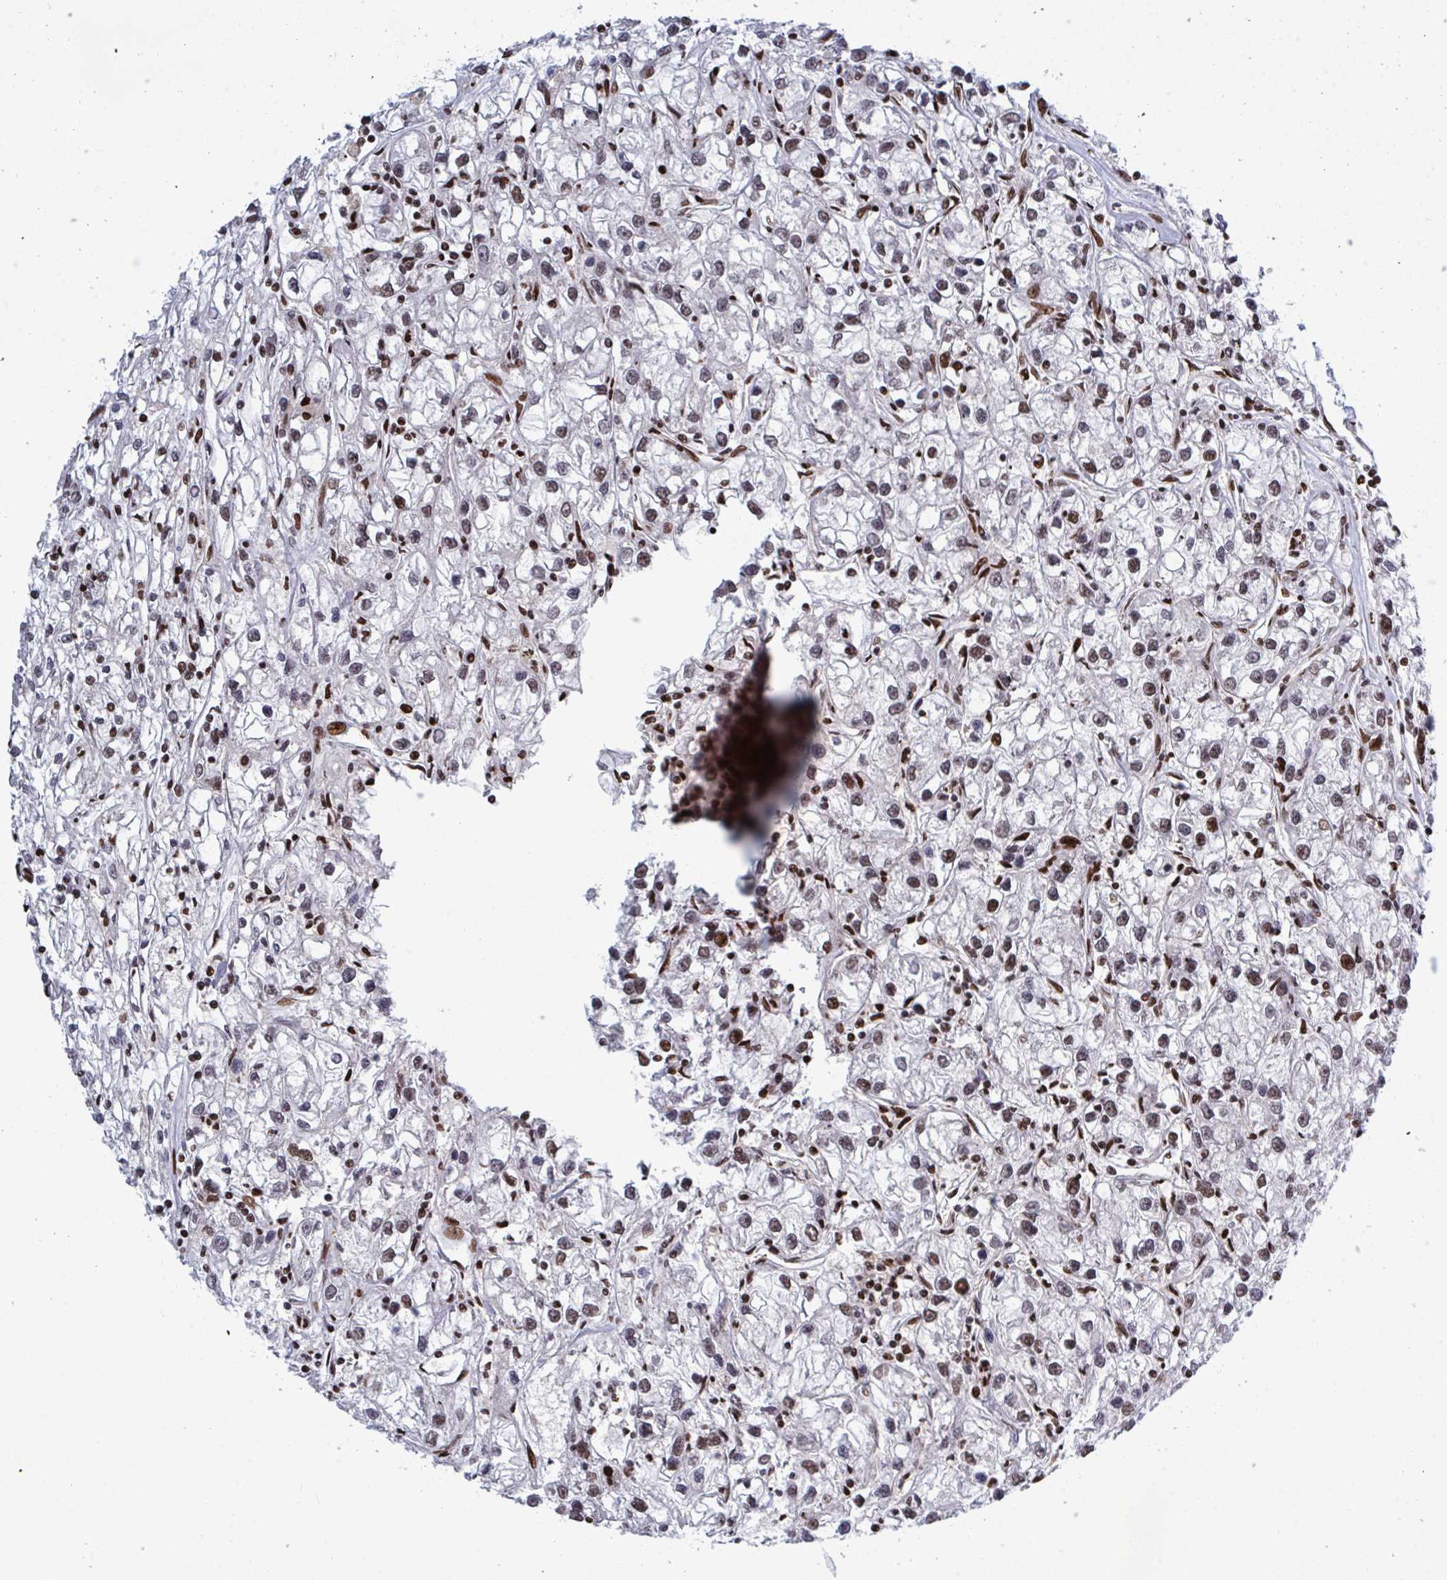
{"staining": {"intensity": "moderate", "quantity": ">75%", "location": "nuclear"}, "tissue": "renal cancer", "cell_type": "Tumor cells", "image_type": "cancer", "snomed": [{"axis": "morphology", "description": "Adenocarcinoma, NOS"}, {"axis": "topography", "description": "Kidney"}], "caption": "This is a micrograph of immunohistochemistry (IHC) staining of adenocarcinoma (renal), which shows moderate expression in the nuclear of tumor cells.", "gene": "ZNF607", "patient": {"sex": "female", "age": 59}}